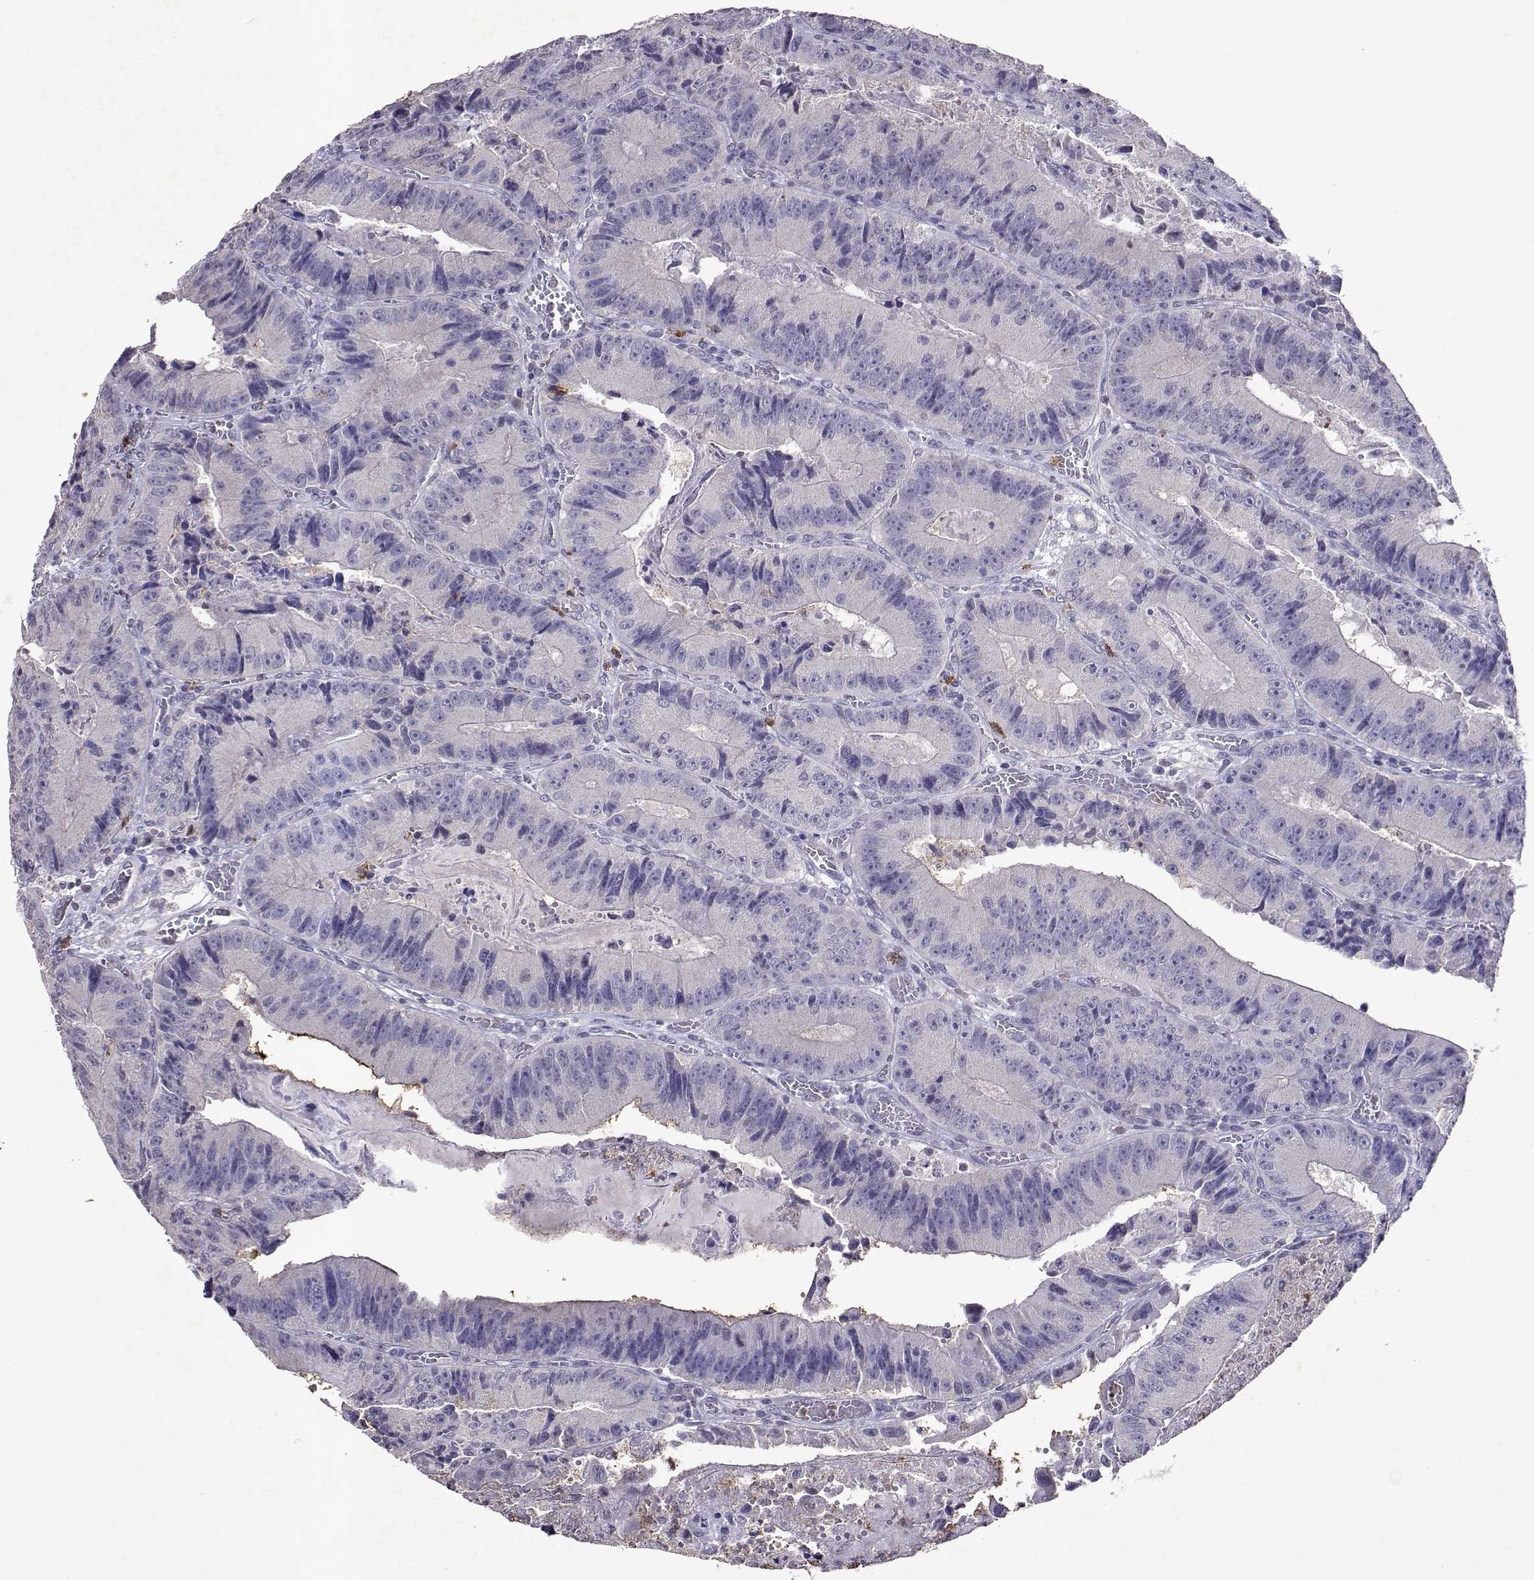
{"staining": {"intensity": "negative", "quantity": "none", "location": "none"}, "tissue": "colorectal cancer", "cell_type": "Tumor cells", "image_type": "cancer", "snomed": [{"axis": "morphology", "description": "Adenocarcinoma, NOS"}, {"axis": "topography", "description": "Colon"}], "caption": "The image shows no staining of tumor cells in colorectal cancer (adenocarcinoma). The staining is performed using DAB (3,3'-diaminobenzidine) brown chromogen with nuclei counter-stained in using hematoxylin.", "gene": "DUSP28", "patient": {"sex": "female", "age": 86}}